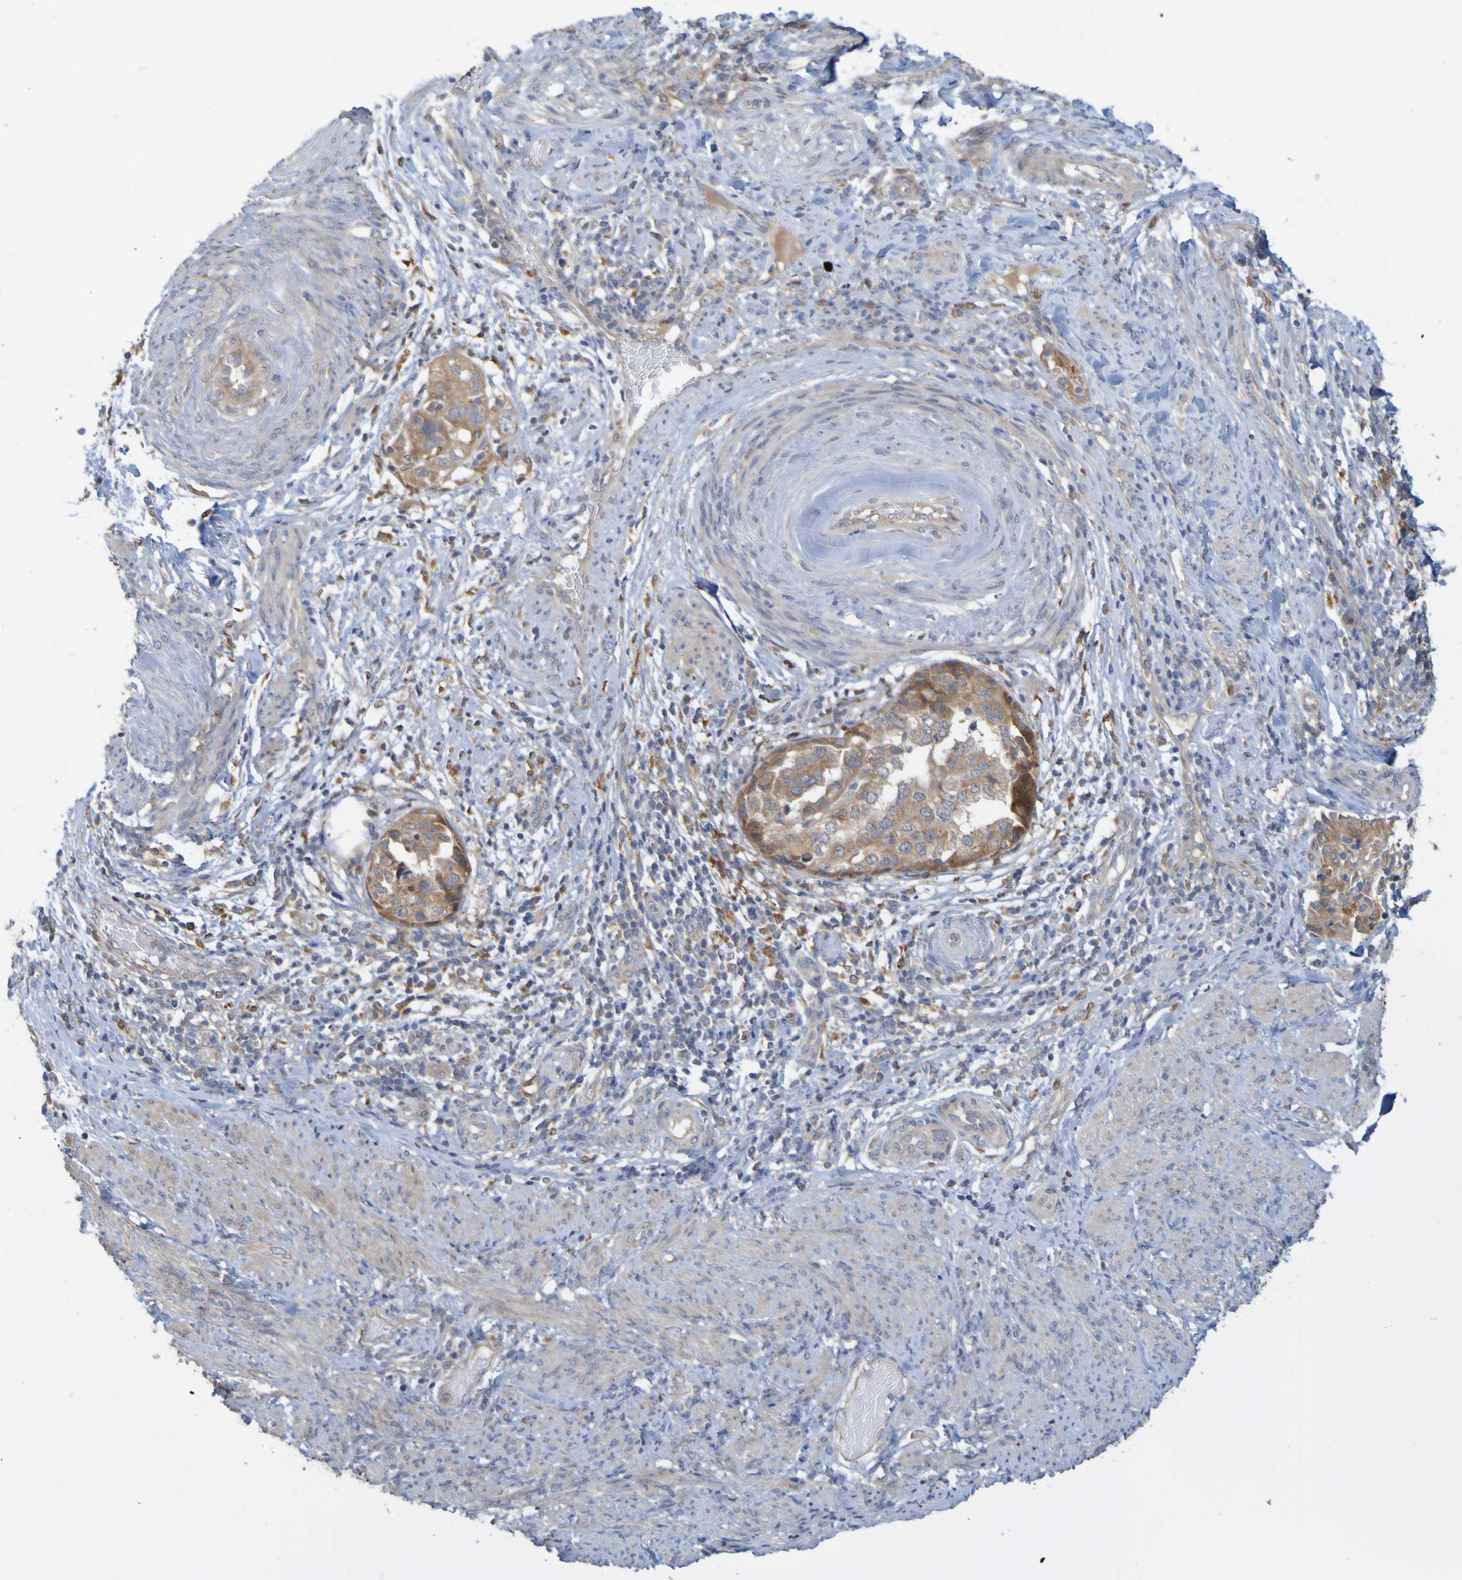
{"staining": {"intensity": "moderate", "quantity": ">75%", "location": "cytoplasmic/membranous"}, "tissue": "endometrial cancer", "cell_type": "Tumor cells", "image_type": "cancer", "snomed": [{"axis": "morphology", "description": "Adenocarcinoma, NOS"}, {"axis": "topography", "description": "Endometrium"}], "caption": "Protein analysis of endometrial cancer (adenocarcinoma) tissue demonstrates moderate cytoplasmic/membranous expression in about >75% of tumor cells.", "gene": "NAV2", "patient": {"sex": "female", "age": 85}}